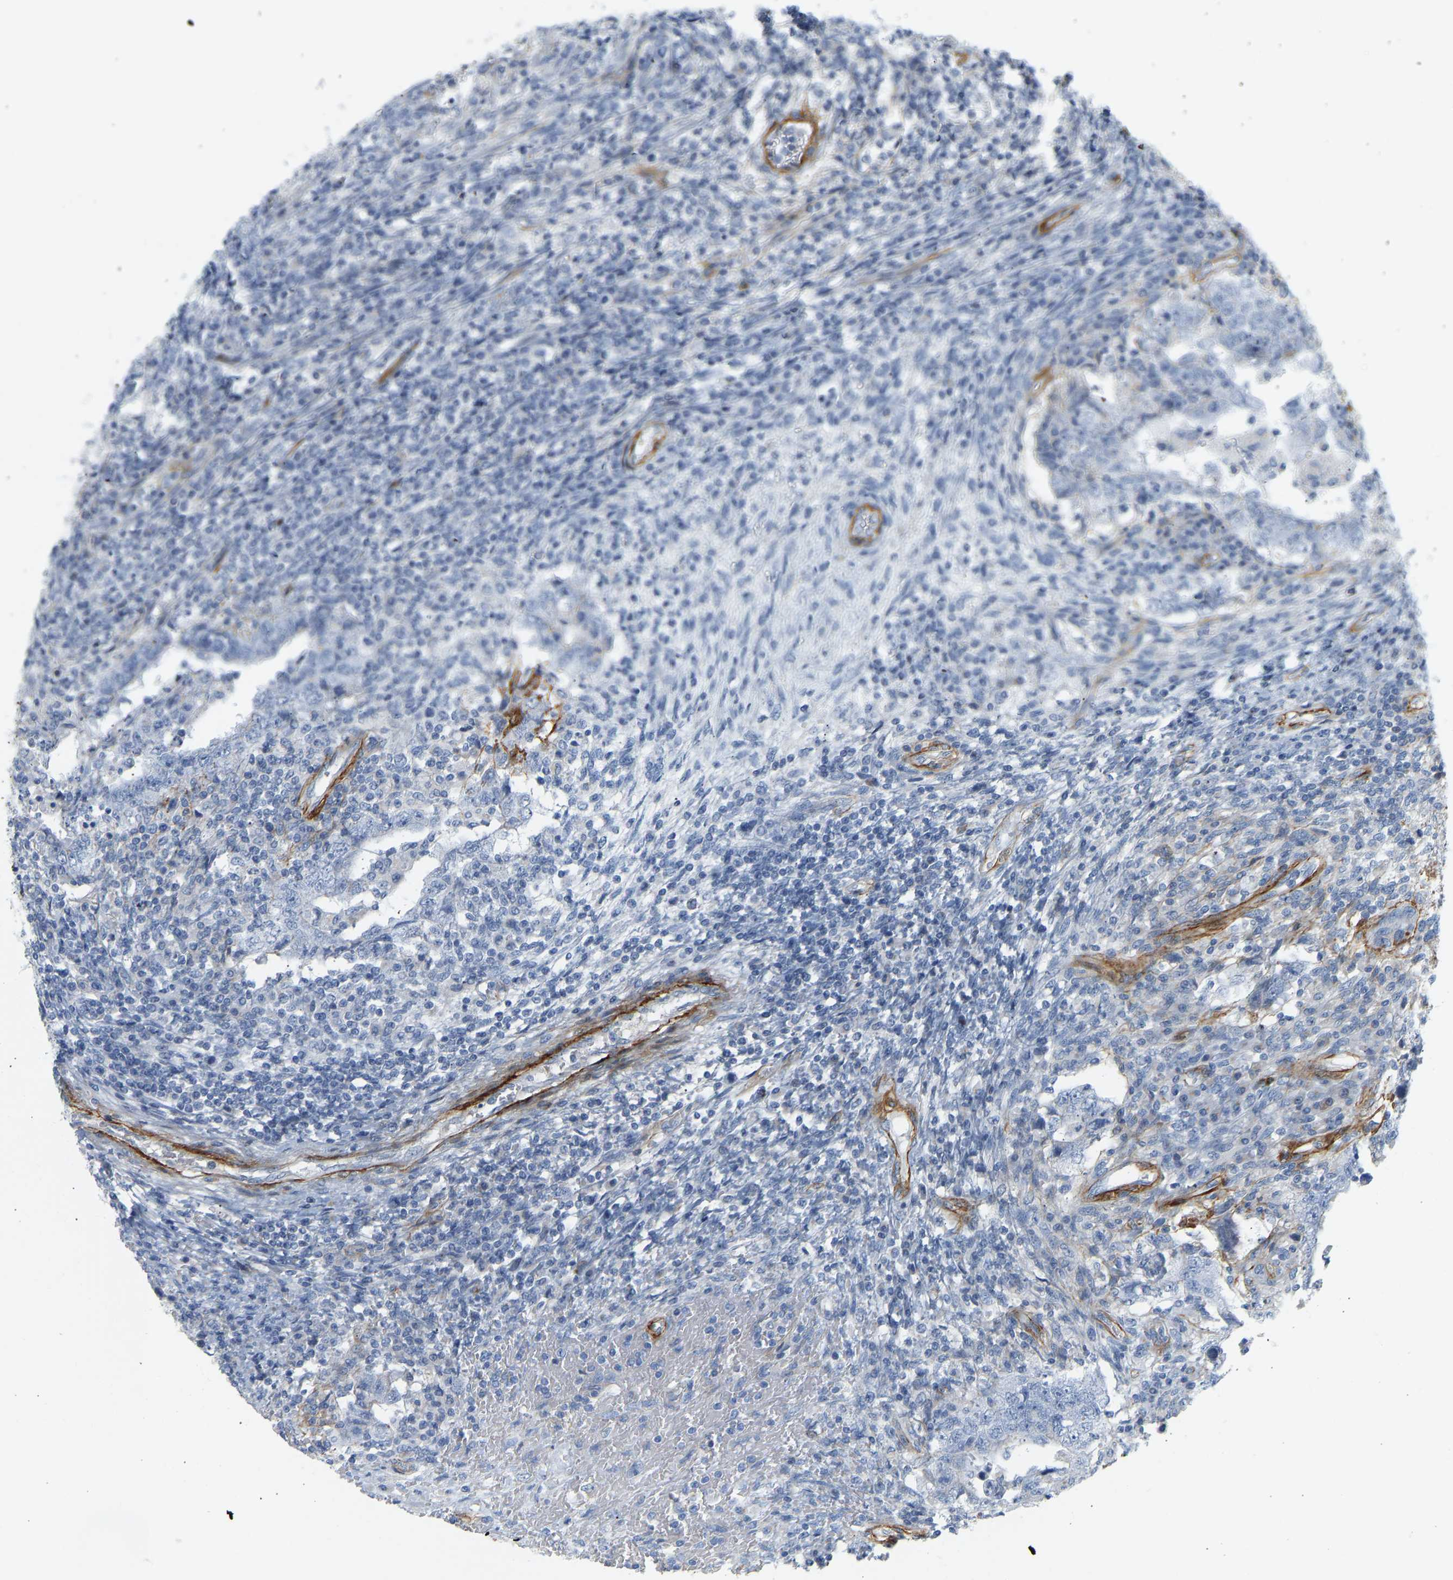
{"staining": {"intensity": "negative", "quantity": "none", "location": "none"}, "tissue": "testis cancer", "cell_type": "Tumor cells", "image_type": "cancer", "snomed": [{"axis": "morphology", "description": "Carcinoma, Embryonal, NOS"}, {"axis": "topography", "description": "Testis"}], "caption": "Immunohistochemistry of human embryonal carcinoma (testis) demonstrates no expression in tumor cells. The staining is performed using DAB brown chromogen with nuclei counter-stained in using hematoxylin.", "gene": "SLC30A7", "patient": {"sex": "male", "age": 26}}